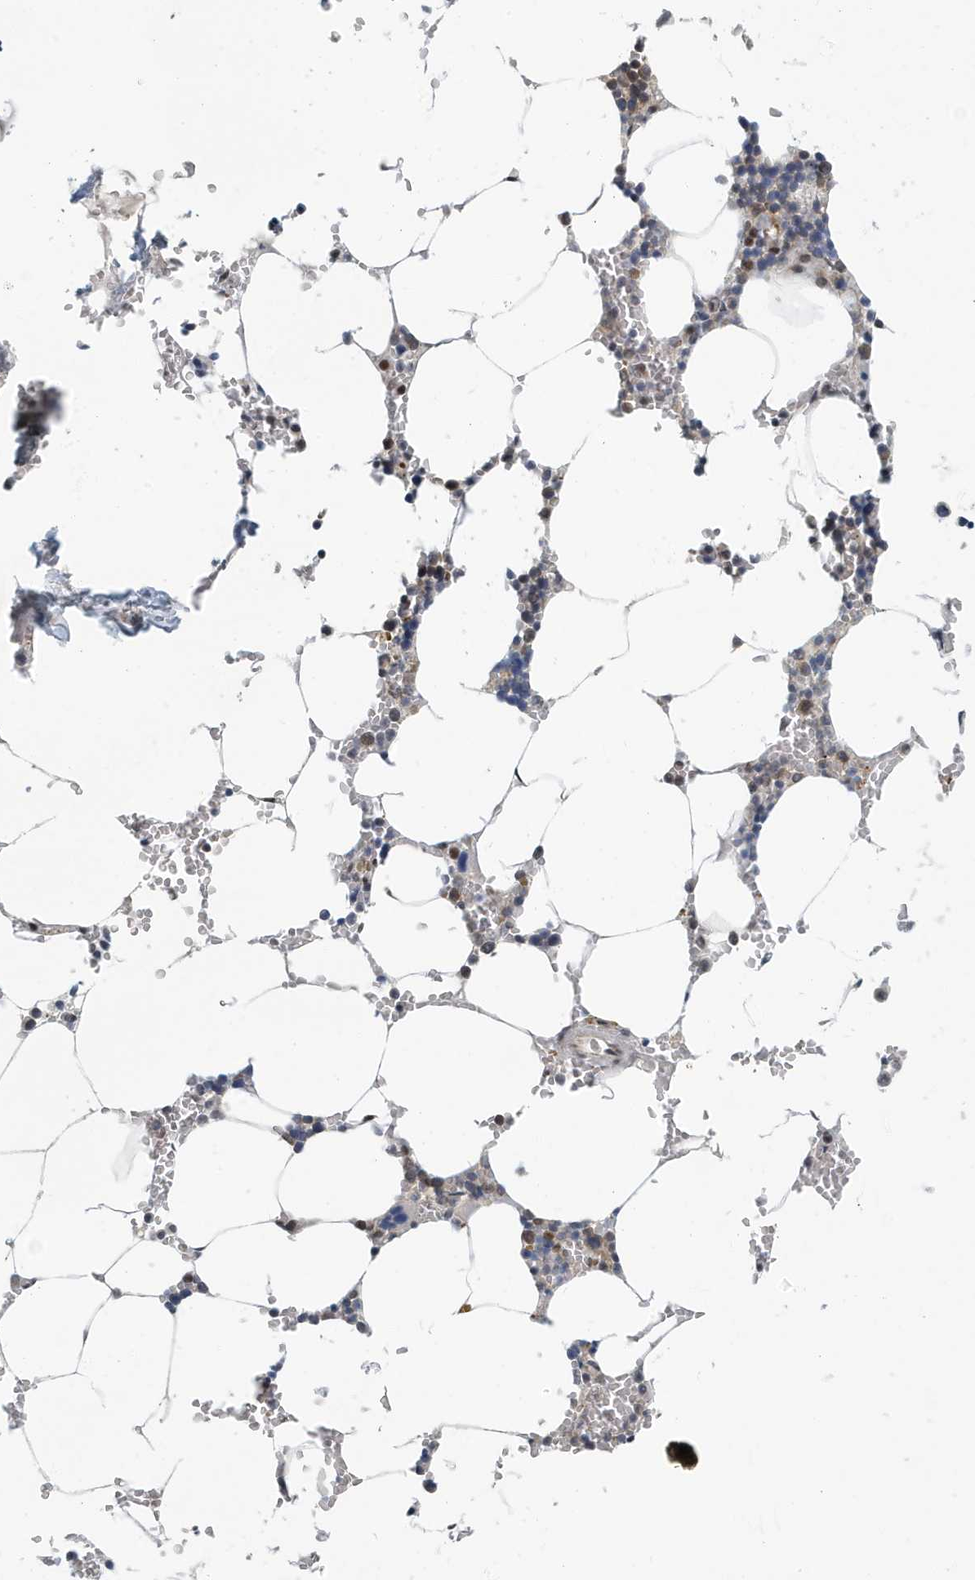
{"staining": {"intensity": "moderate", "quantity": "<25%", "location": "nuclear"}, "tissue": "bone marrow", "cell_type": "Hematopoietic cells", "image_type": "normal", "snomed": [{"axis": "morphology", "description": "Normal tissue, NOS"}, {"axis": "topography", "description": "Bone marrow"}], "caption": "Hematopoietic cells show moderate nuclear staining in approximately <25% of cells in unremarkable bone marrow. (DAB (3,3'-diaminobenzidine) = brown stain, brightfield microscopy at high magnification).", "gene": "KIF15", "patient": {"sex": "male", "age": 70}}